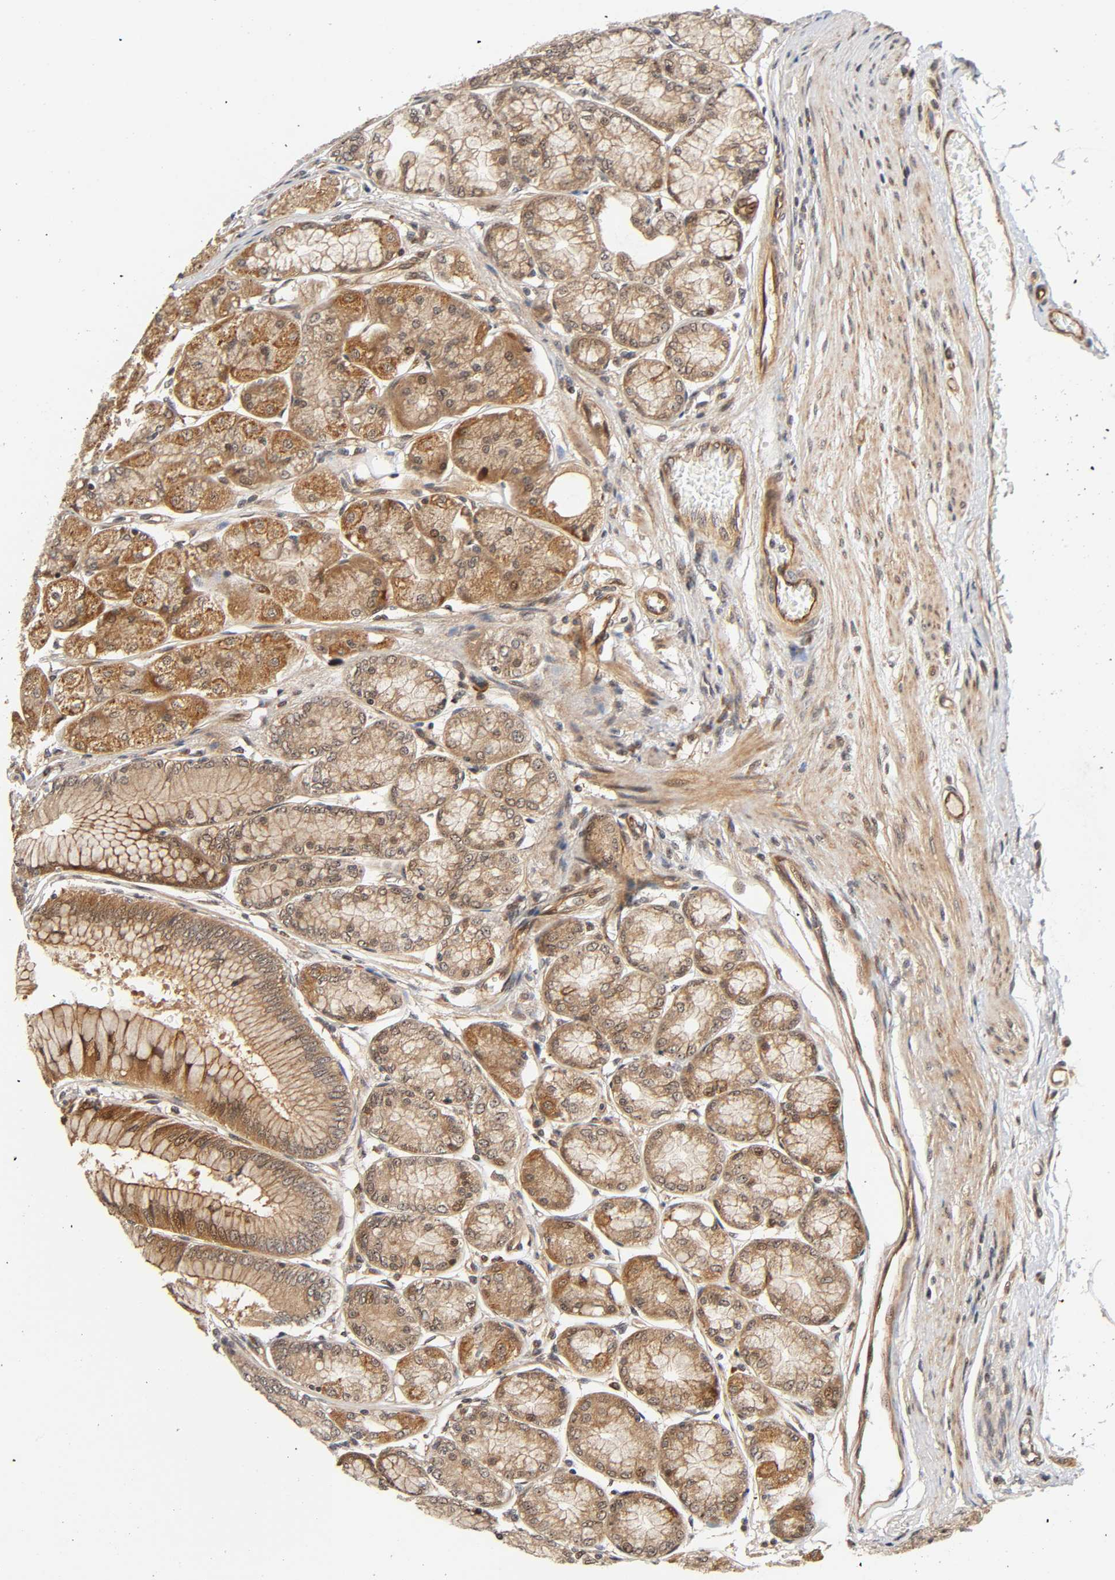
{"staining": {"intensity": "moderate", "quantity": ">75%", "location": "cytoplasmic/membranous,nuclear"}, "tissue": "stomach", "cell_type": "Glandular cells", "image_type": "normal", "snomed": [{"axis": "morphology", "description": "Normal tissue, NOS"}, {"axis": "morphology", "description": "Adenocarcinoma, NOS"}, {"axis": "topography", "description": "Stomach"}, {"axis": "topography", "description": "Stomach, lower"}], "caption": "Unremarkable stomach demonstrates moderate cytoplasmic/membranous,nuclear expression in approximately >75% of glandular cells, visualized by immunohistochemistry. Nuclei are stained in blue.", "gene": "IQCJ", "patient": {"sex": "female", "age": 65}}